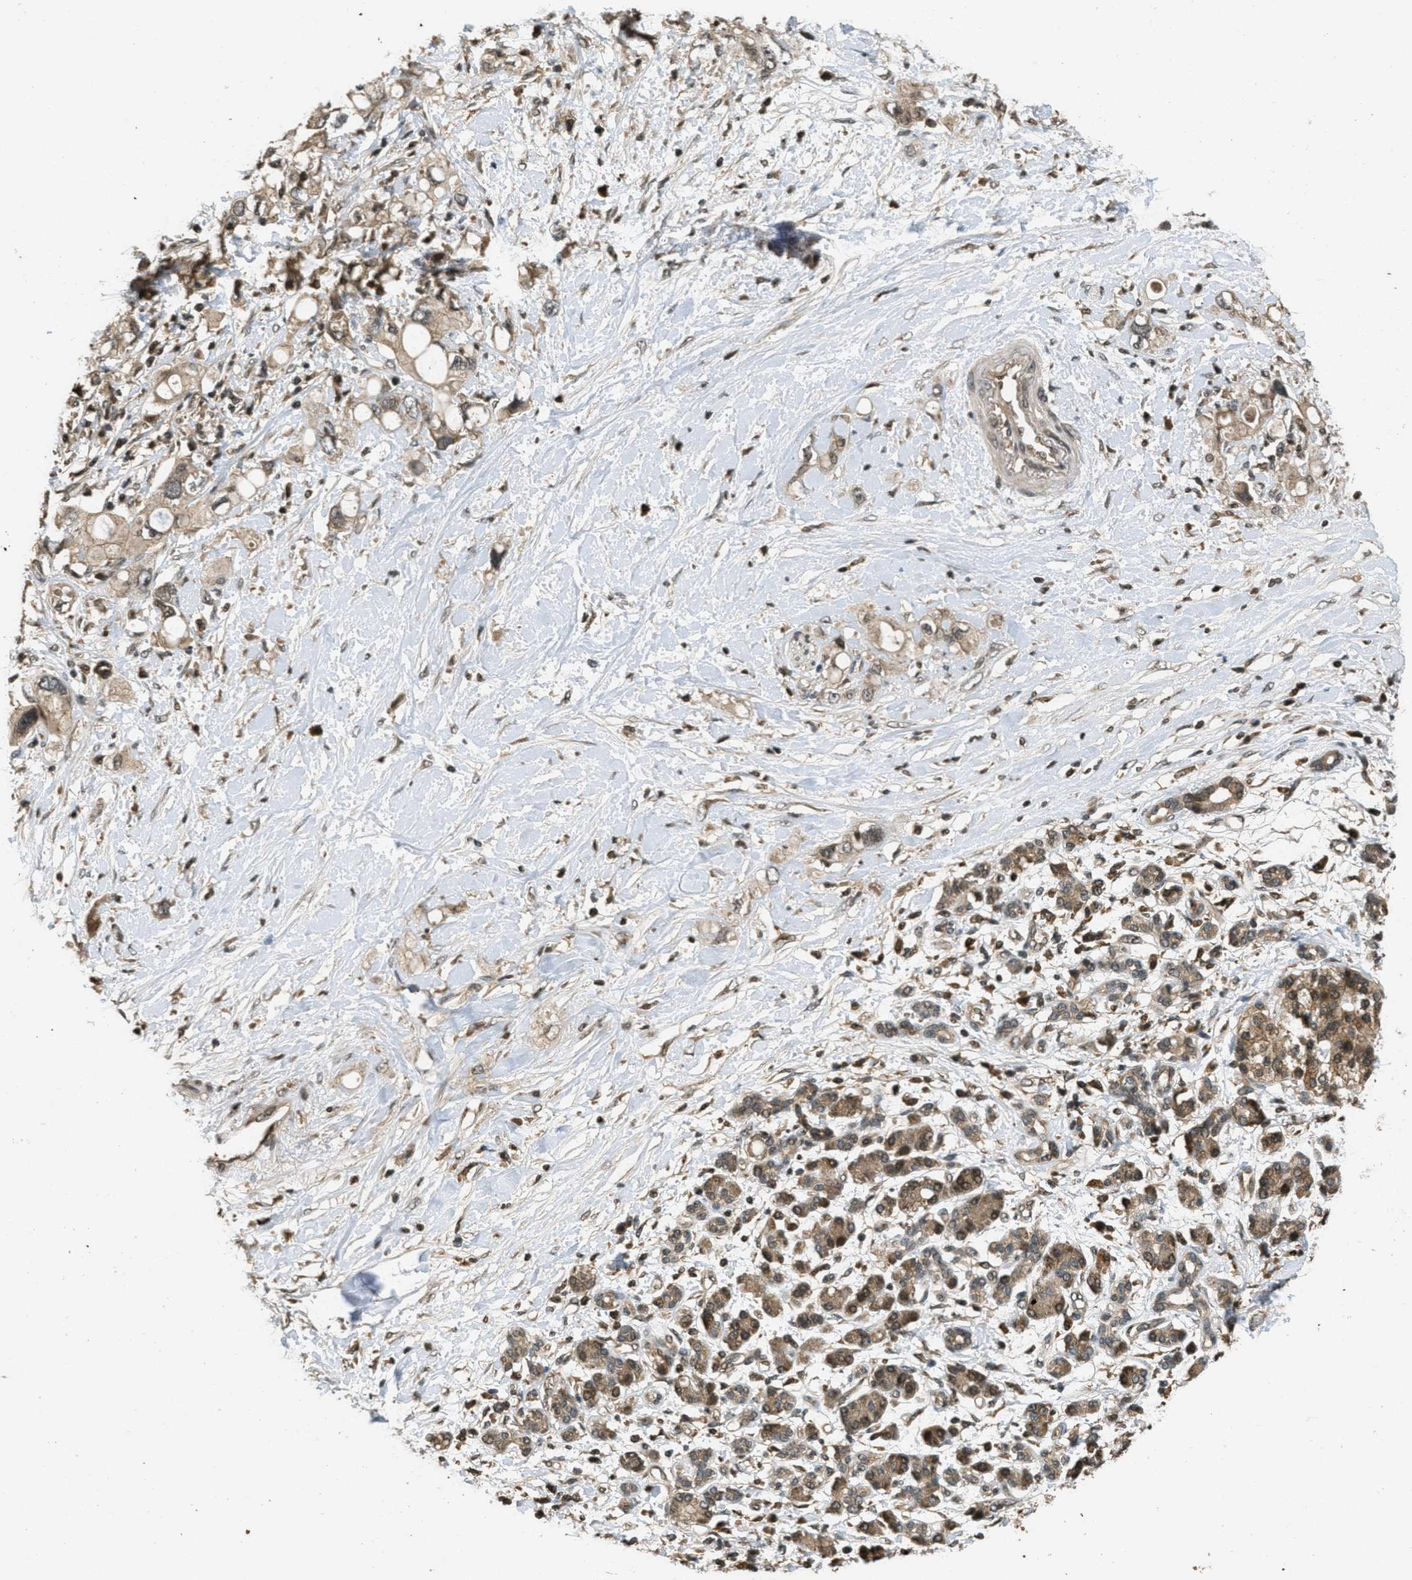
{"staining": {"intensity": "weak", "quantity": ">75%", "location": "cytoplasmic/membranous"}, "tissue": "pancreatic cancer", "cell_type": "Tumor cells", "image_type": "cancer", "snomed": [{"axis": "morphology", "description": "Adenocarcinoma, NOS"}, {"axis": "topography", "description": "Pancreas"}], "caption": "Weak cytoplasmic/membranous staining is identified in approximately >75% of tumor cells in adenocarcinoma (pancreatic).", "gene": "ATG7", "patient": {"sex": "female", "age": 56}}